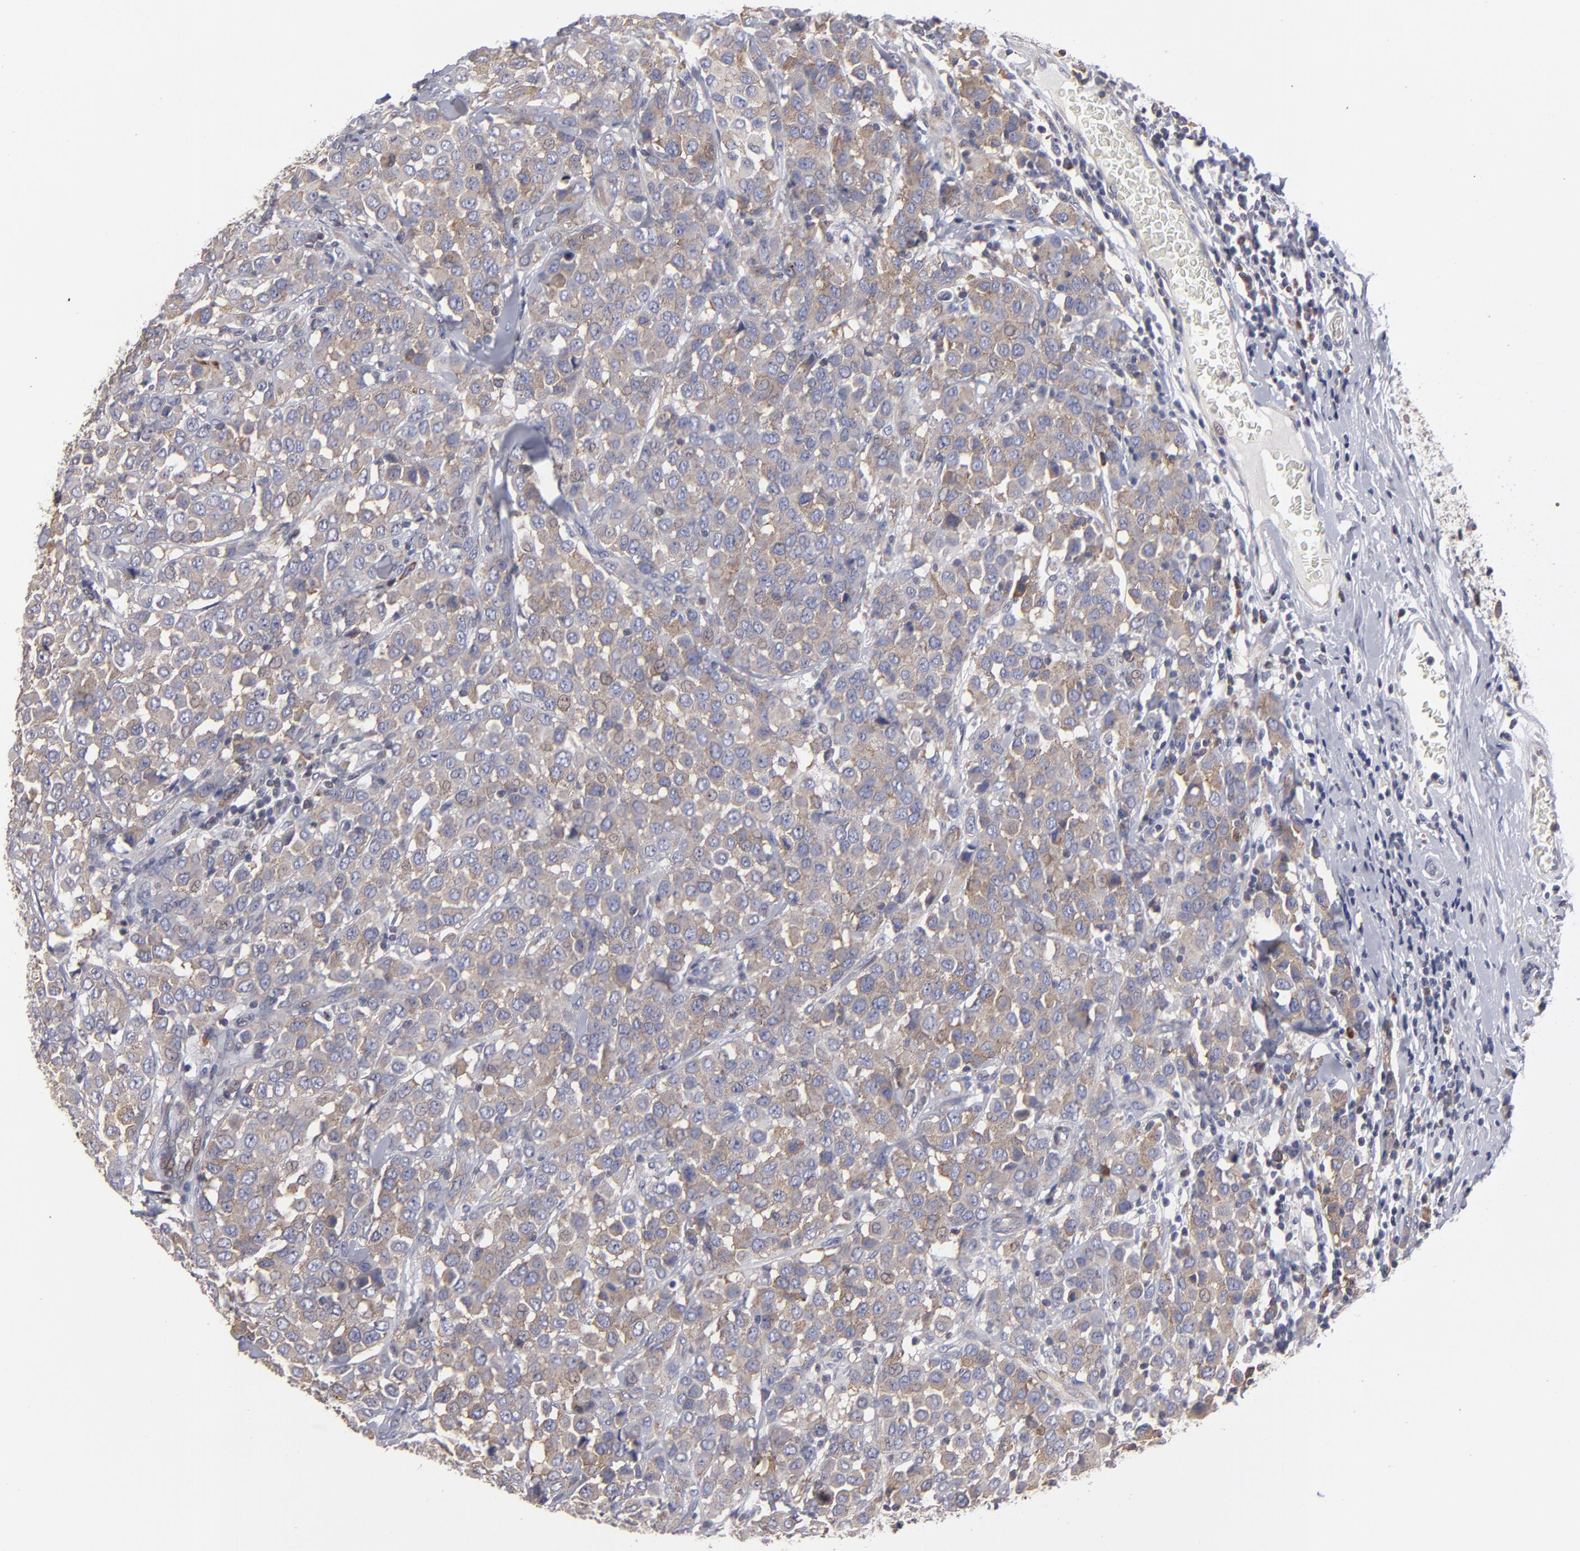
{"staining": {"intensity": "moderate", "quantity": ">75%", "location": "cytoplasmic/membranous"}, "tissue": "breast cancer", "cell_type": "Tumor cells", "image_type": "cancer", "snomed": [{"axis": "morphology", "description": "Duct carcinoma"}, {"axis": "topography", "description": "Breast"}], "caption": "DAB (3,3'-diaminobenzidine) immunohistochemical staining of human breast cancer shows moderate cytoplasmic/membranous protein staining in approximately >75% of tumor cells.", "gene": "CEP97", "patient": {"sex": "female", "age": 61}}